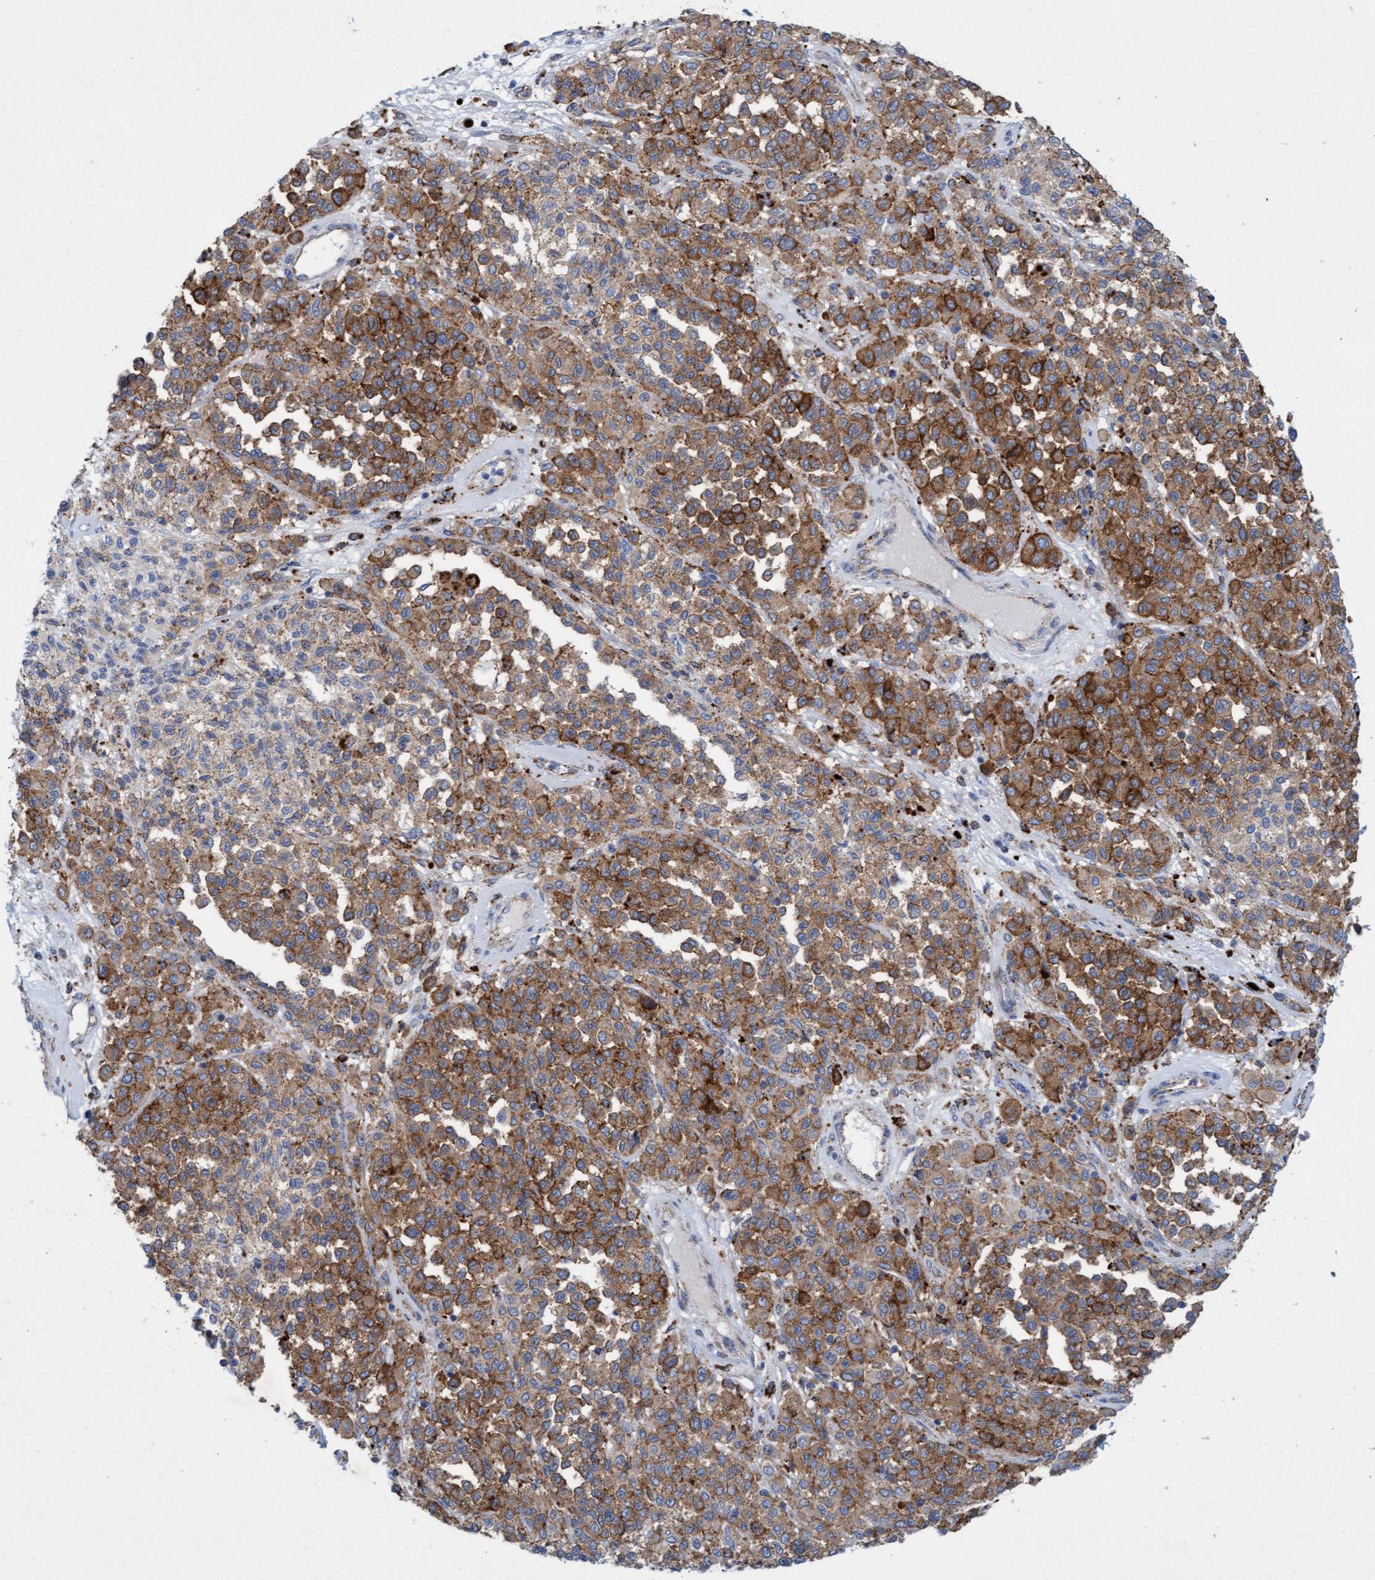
{"staining": {"intensity": "moderate", "quantity": ">75%", "location": "cytoplasmic/membranous"}, "tissue": "melanoma", "cell_type": "Tumor cells", "image_type": "cancer", "snomed": [{"axis": "morphology", "description": "Malignant melanoma, Metastatic site"}, {"axis": "topography", "description": "Pancreas"}], "caption": "Approximately >75% of tumor cells in human malignant melanoma (metastatic site) display moderate cytoplasmic/membranous protein positivity as visualized by brown immunohistochemical staining.", "gene": "SGSH", "patient": {"sex": "female", "age": 30}}